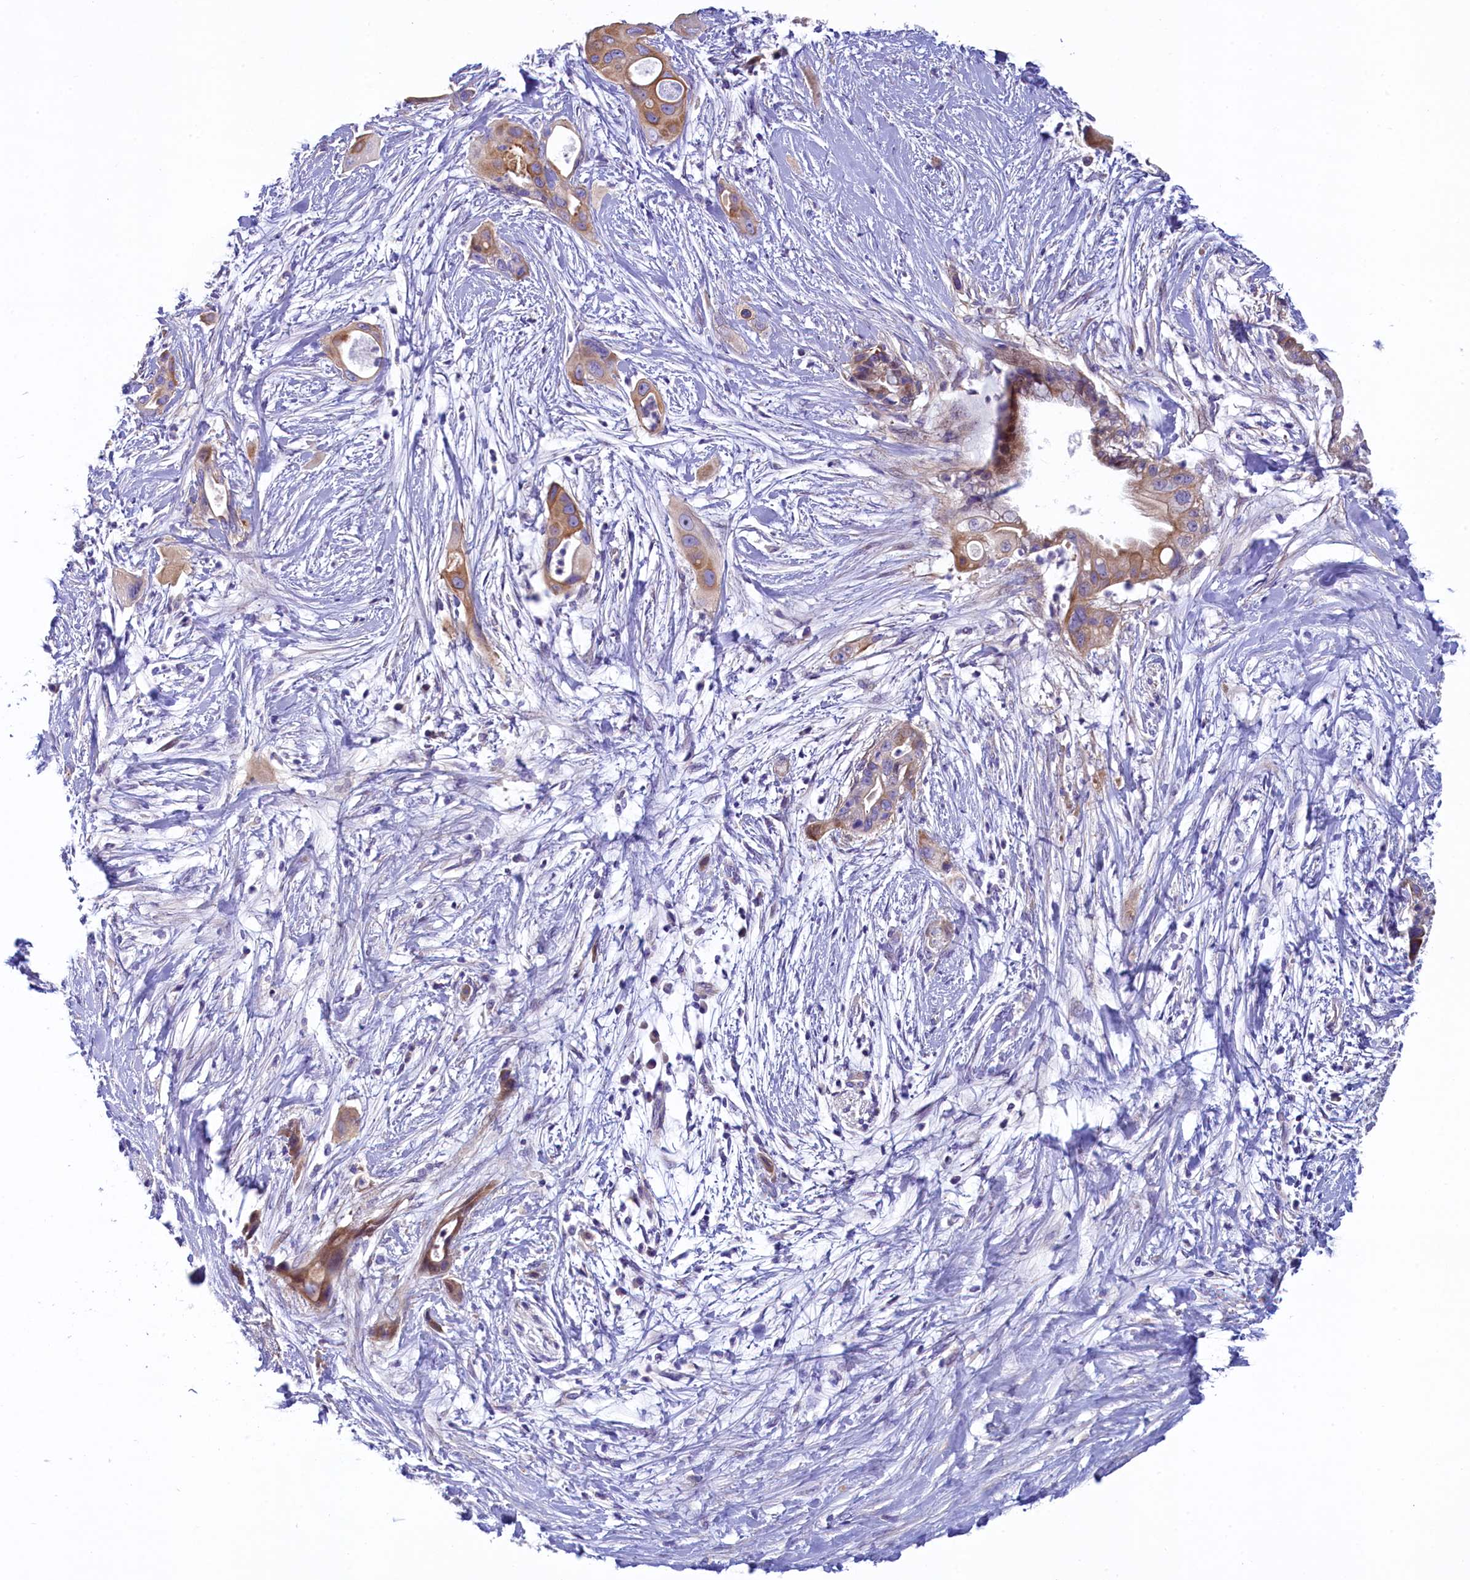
{"staining": {"intensity": "moderate", "quantity": ">75%", "location": "cytoplasmic/membranous"}, "tissue": "pancreatic cancer", "cell_type": "Tumor cells", "image_type": "cancer", "snomed": [{"axis": "morphology", "description": "Adenocarcinoma, NOS"}, {"axis": "topography", "description": "Pancreas"}], "caption": "This photomicrograph reveals adenocarcinoma (pancreatic) stained with immunohistochemistry to label a protein in brown. The cytoplasmic/membranous of tumor cells show moderate positivity for the protein. Nuclei are counter-stained blue.", "gene": "KRBOX5", "patient": {"sex": "male", "age": 59}}